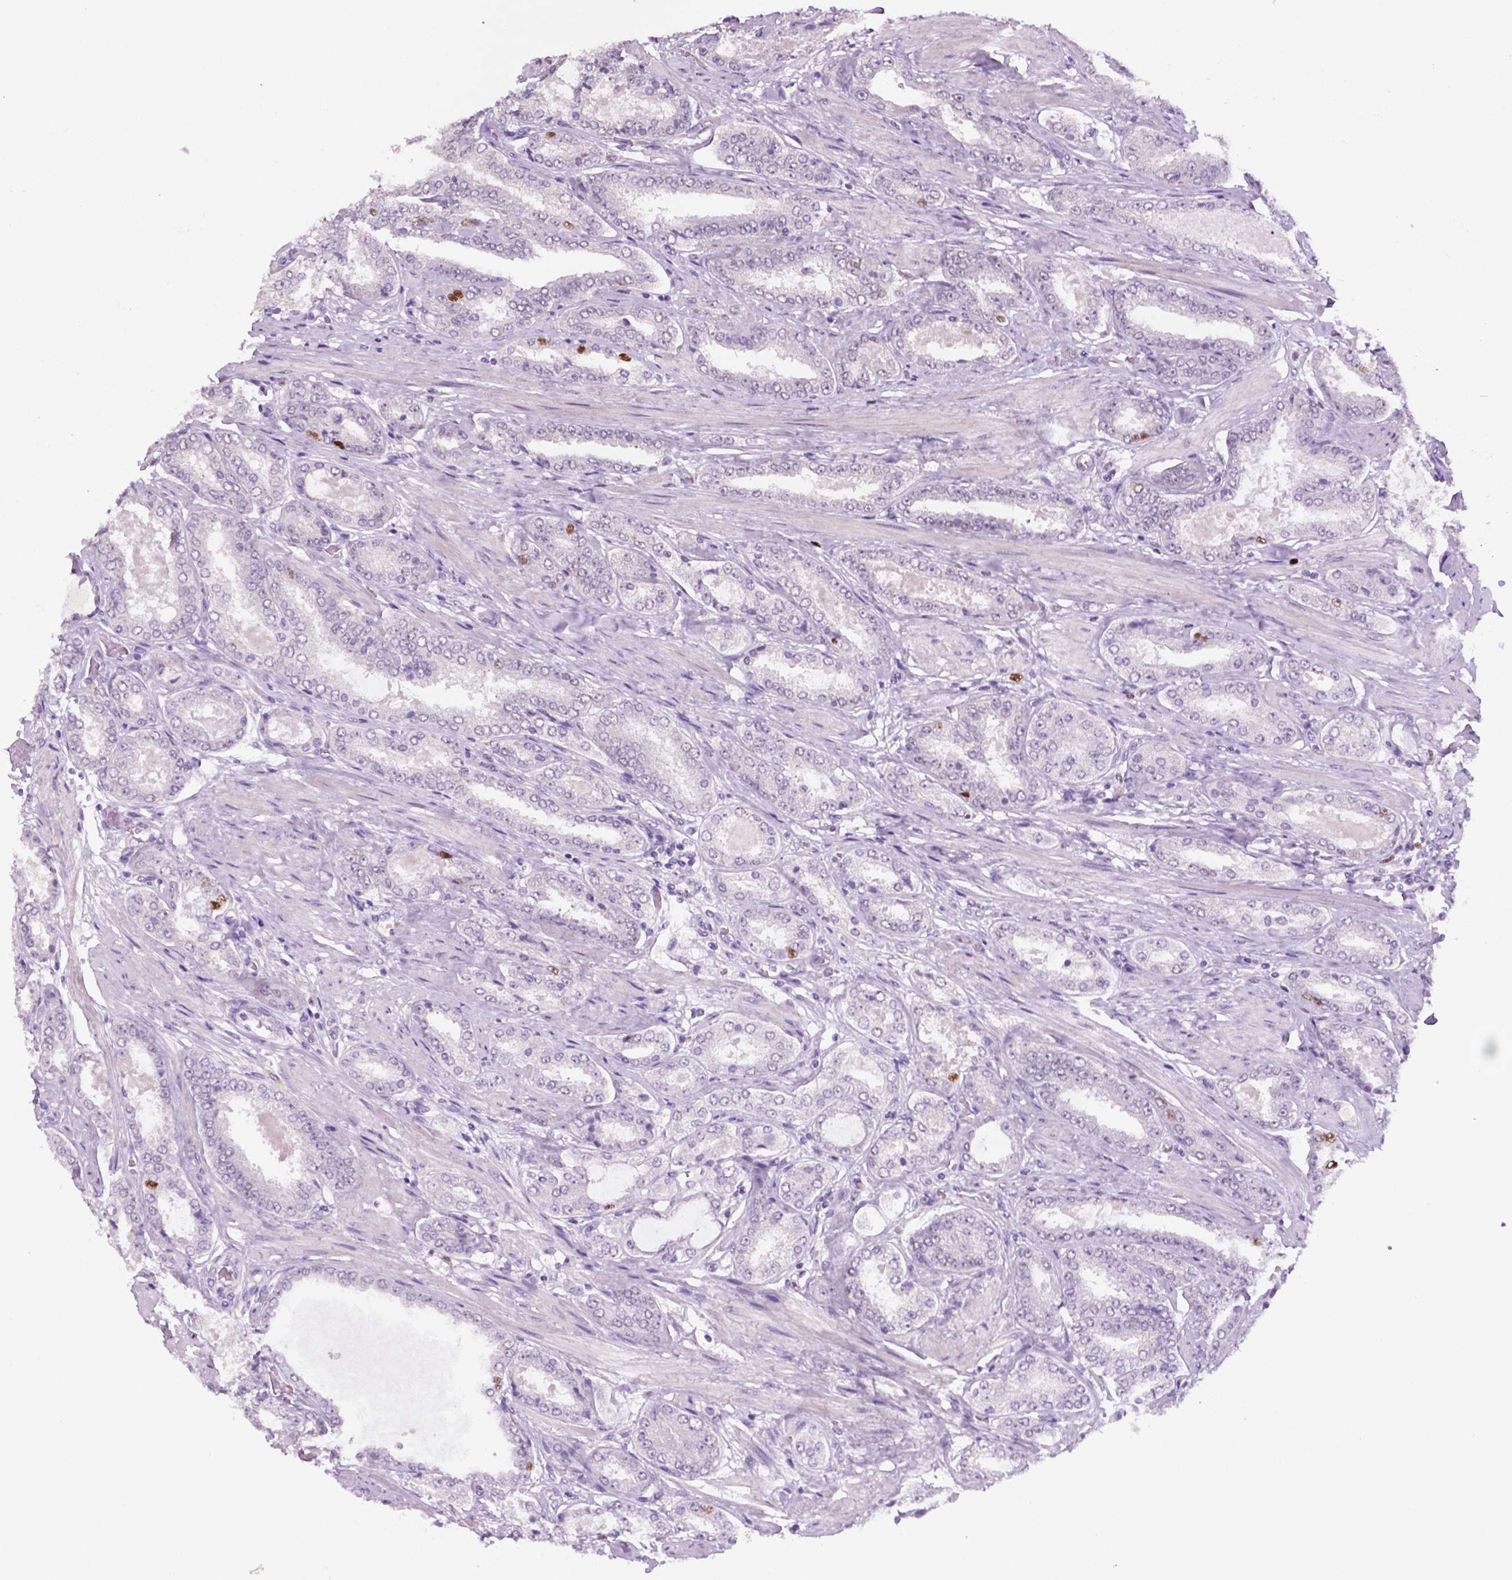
{"staining": {"intensity": "moderate", "quantity": "<25%", "location": "nuclear"}, "tissue": "prostate cancer", "cell_type": "Tumor cells", "image_type": "cancer", "snomed": [{"axis": "morphology", "description": "Adenocarcinoma, High grade"}, {"axis": "topography", "description": "Prostate"}], "caption": "IHC (DAB (3,3'-diaminobenzidine)) staining of human prostate high-grade adenocarcinoma reveals moderate nuclear protein expression in about <25% of tumor cells.", "gene": "NCAPH2", "patient": {"sex": "male", "age": 63}}